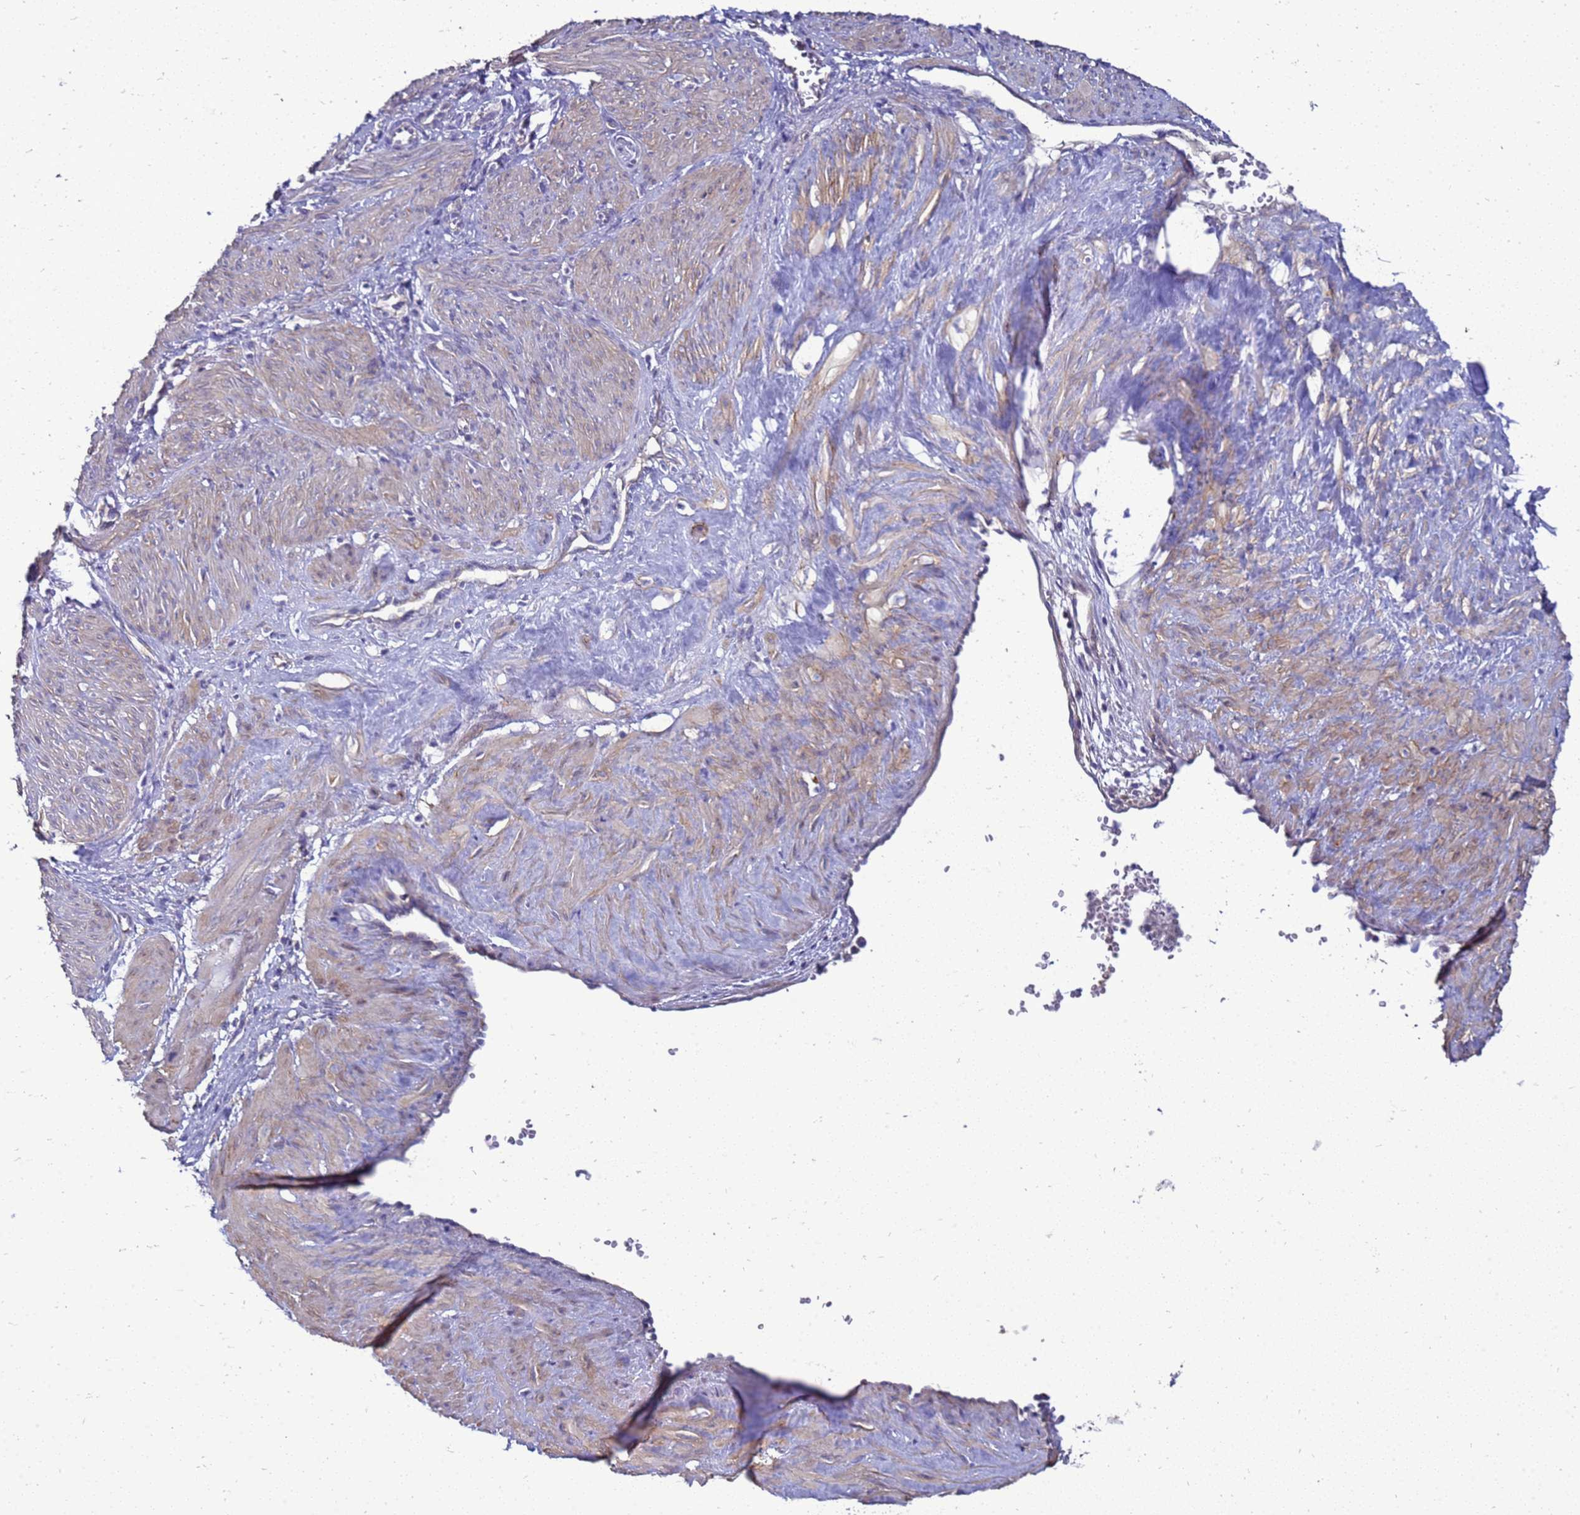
{"staining": {"intensity": "weak", "quantity": ">75%", "location": "cytoplasmic/membranous"}, "tissue": "smooth muscle", "cell_type": "Smooth muscle cells", "image_type": "normal", "snomed": [{"axis": "morphology", "description": "Normal tissue, NOS"}, {"axis": "topography", "description": "Endometrium"}], "caption": "Protein positivity by IHC reveals weak cytoplasmic/membranous positivity in approximately >75% of smooth muscle cells in normal smooth muscle.", "gene": "MON1B", "patient": {"sex": "female", "age": 33}}